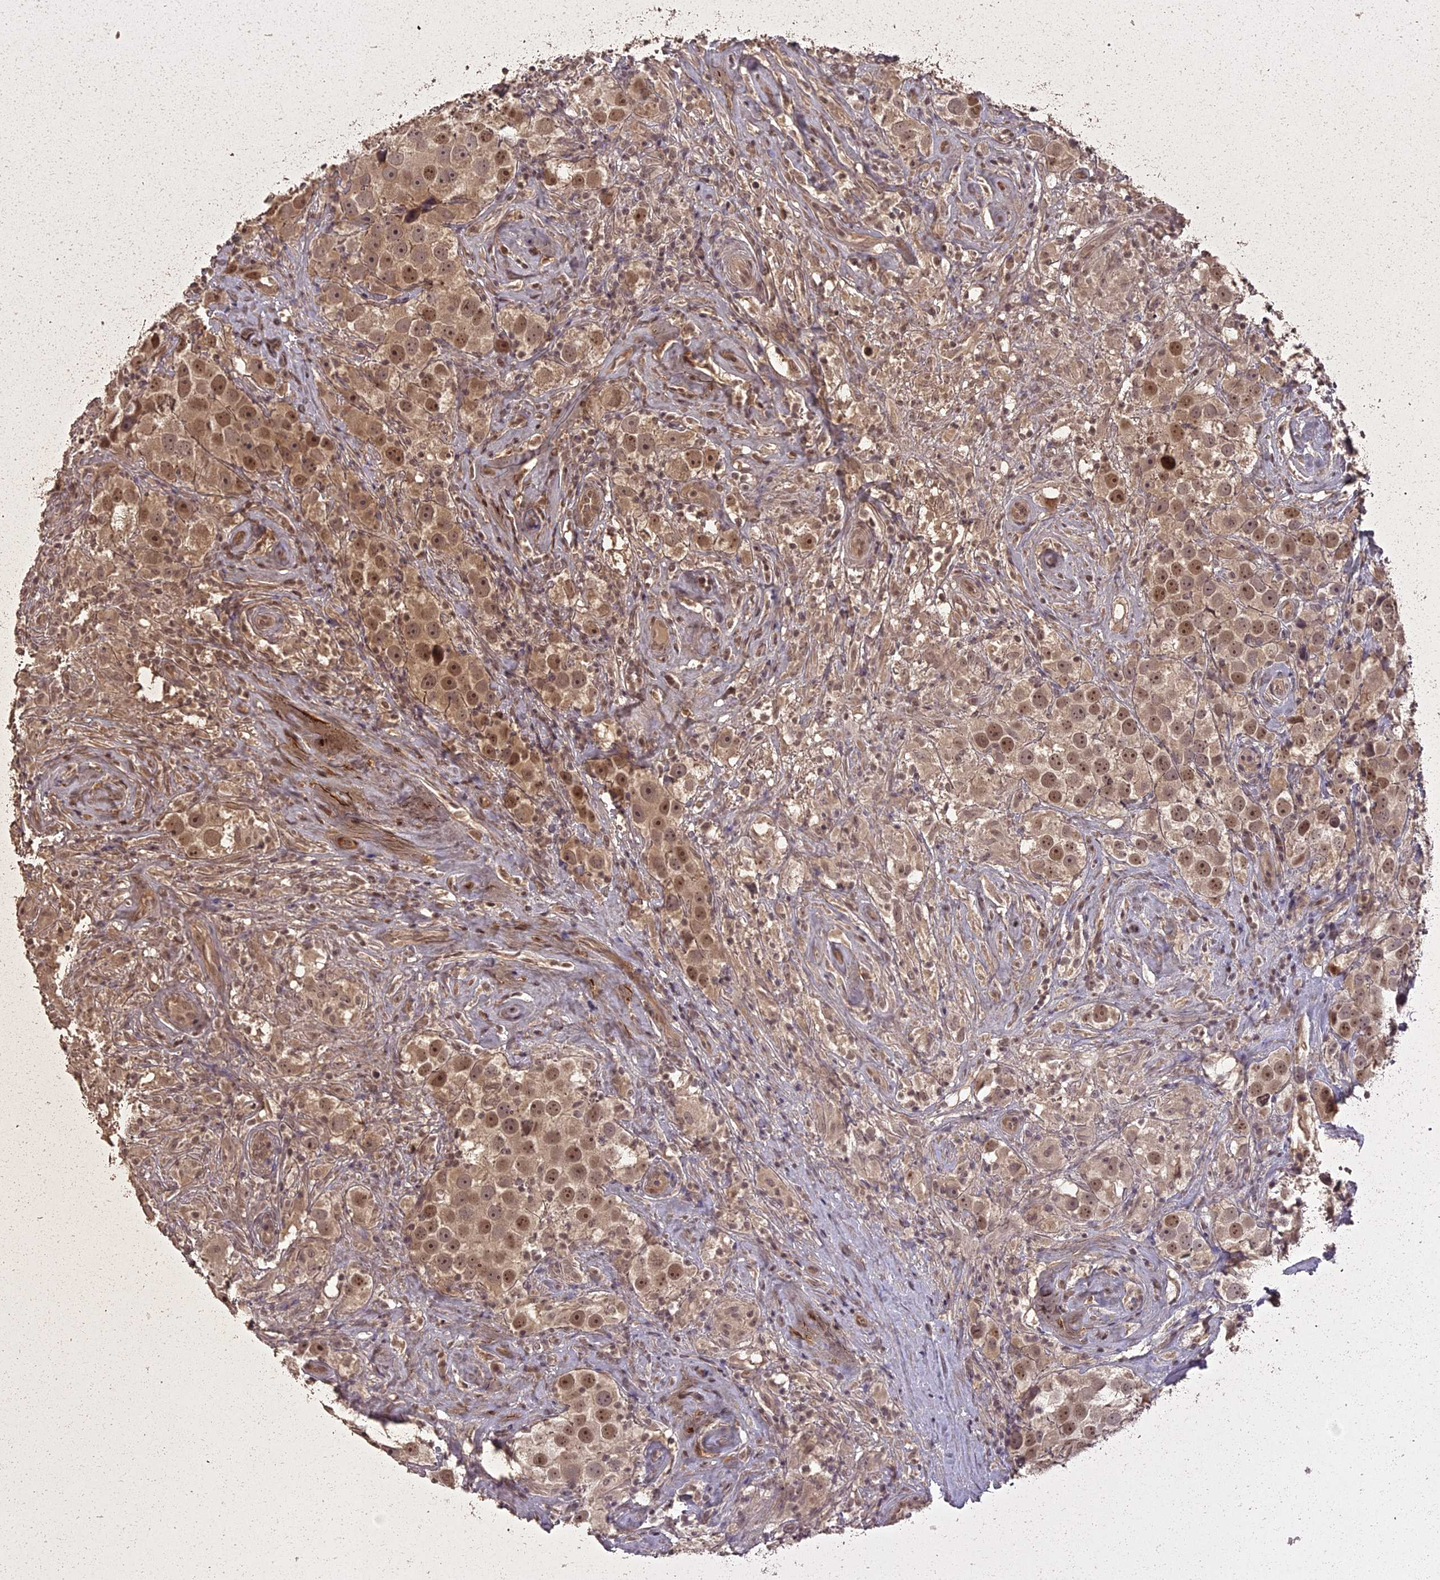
{"staining": {"intensity": "moderate", "quantity": ">75%", "location": "nuclear"}, "tissue": "testis cancer", "cell_type": "Tumor cells", "image_type": "cancer", "snomed": [{"axis": "morphology", "description": "Seminoma, NOS"}, {"axis": "topography", "description": "Testis"}], "caption": "Moderate nuclear protein positivity is identified in about >75% of tumor cells in testis seminoma. (Stains: DAB (3,3'-diaminobenzidine) in brown, nuclei in blue, Microscopy: brightfield microscopy at high magnification).", "gene": "LIN37", "patient": {"sex": "male", "age": 49}}